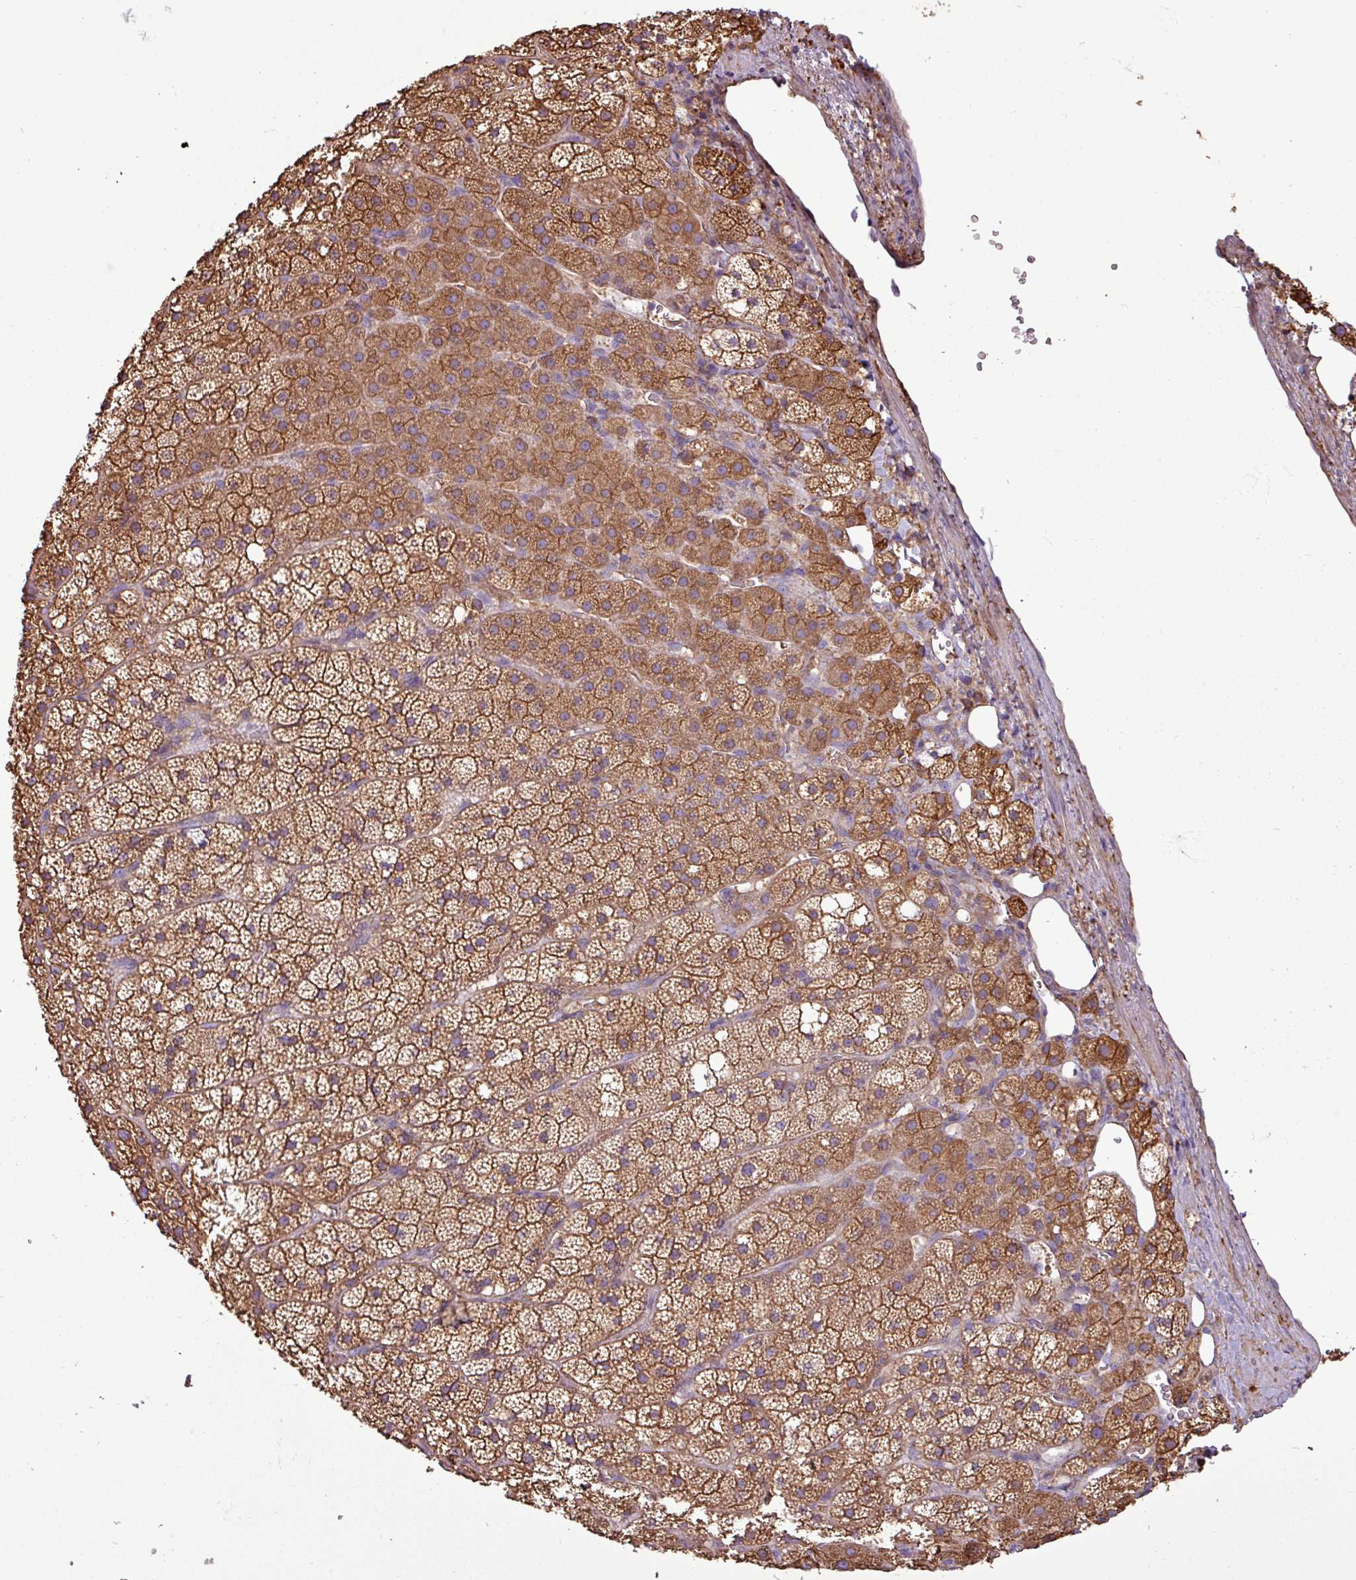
{"staining": {"intensity": "moderate", "quantity": ">75%", "location": "cytoplasmic/membranous"}, "tissue": "adrenal gland", "cell_type": "Glandular cells", "image_type": "normal", "snomed": [{"axis": "morphology", "description": "Normal tissue, NOS"}, {"axis": "topography", "description": "Adrenal gland"}], "caption": "Immunohistochemical staining of benign adrenal gland displays medium levels of moderate cytoplasmic/membranous positivity in about >75% of glandular cells.", "gene": "PACSIN2", "patient": {"sex": "male", "age": 53}}